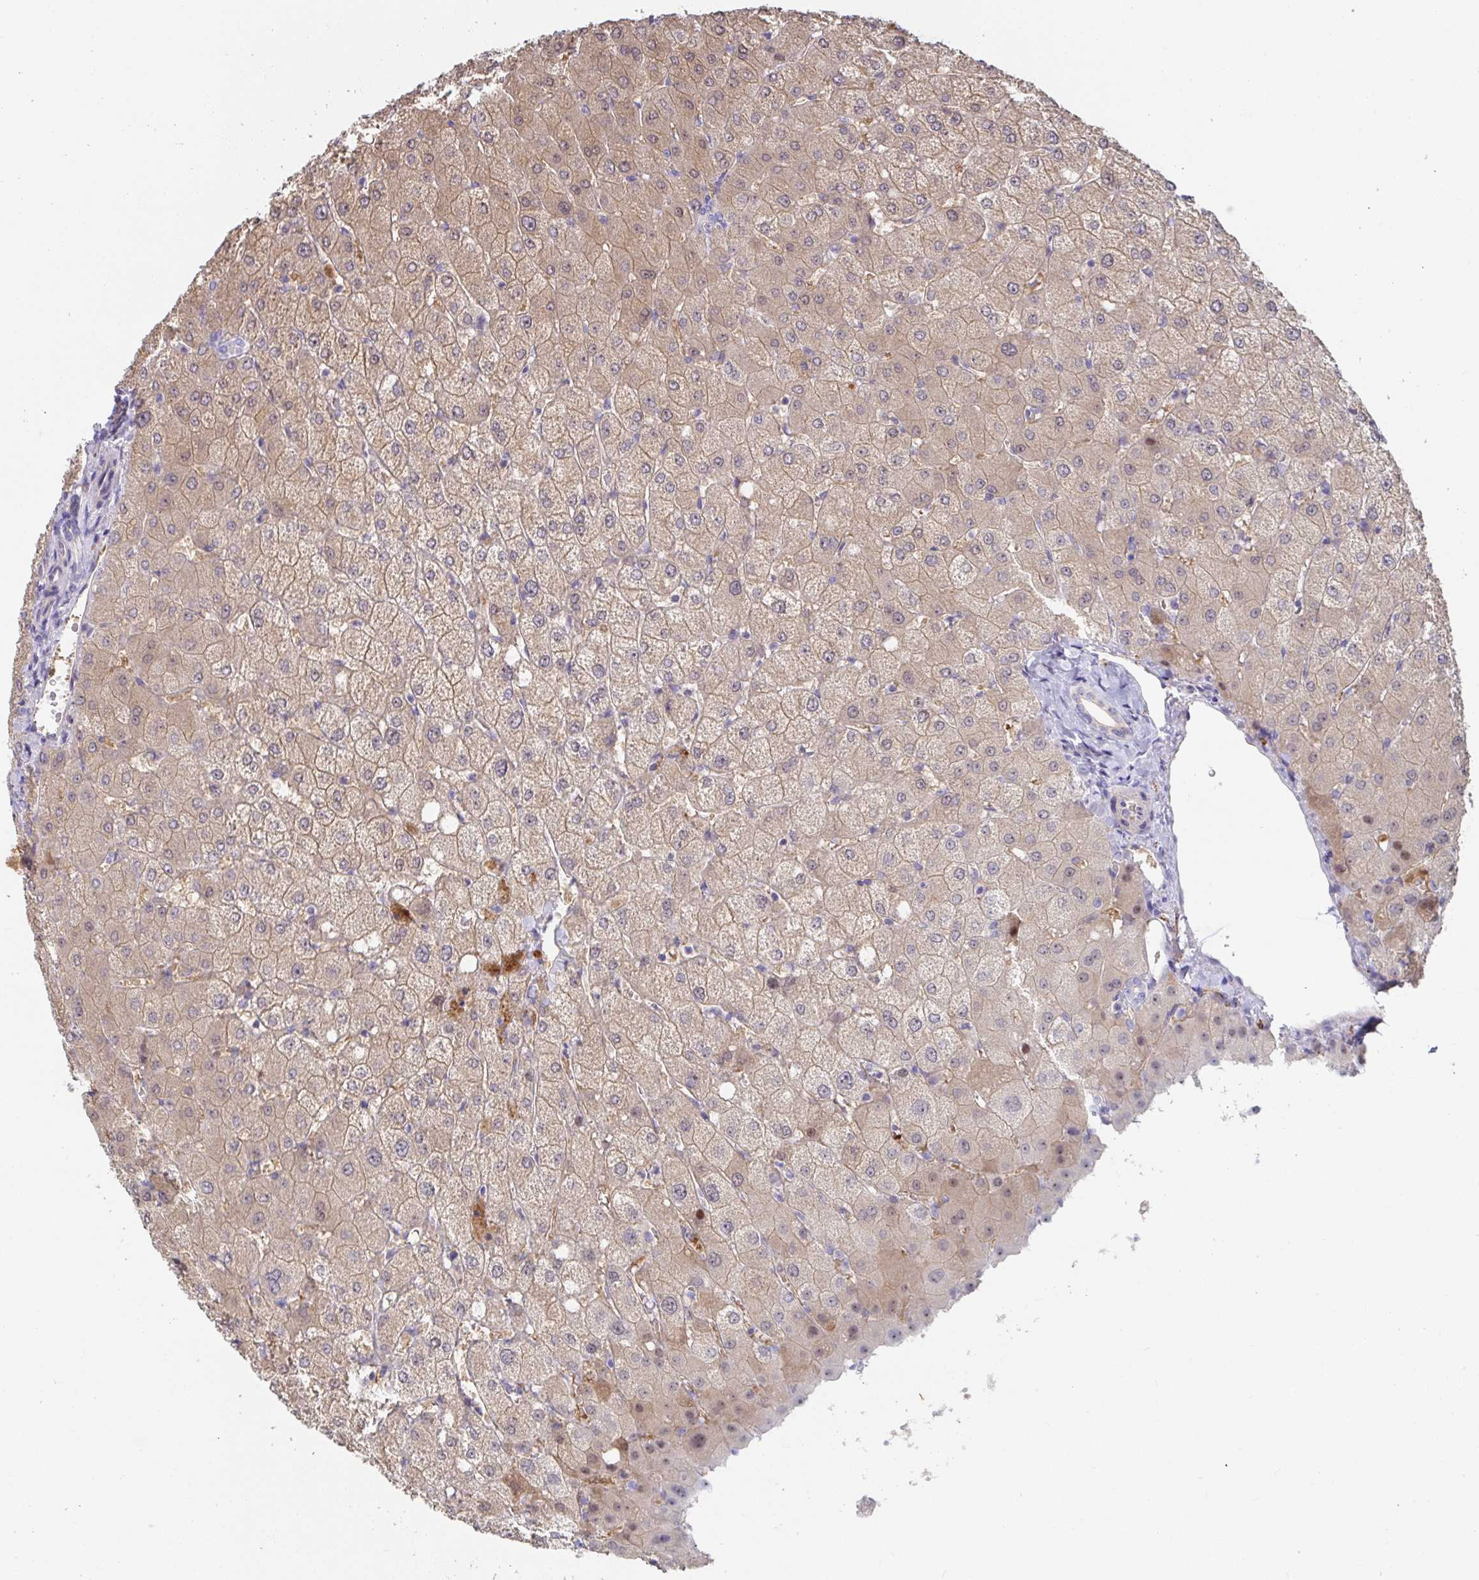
{"staining": {"intensity": "negative", "quantity": "none", "location": "none"}, "tissue": "liver", "cell_type": "Cholangiocytes", "image_type": "normal", "snomed": [{"axis": "morphology", "description": "Normal tissue, NOS"}, {"axis": "topography", "description": "Liver"}], "caption": "IHC micrograph of benign human liver stained for a protein (brown), which reveals no expression in cholangiocytes.", "gene": "ANO5", "patient": {"sex": "female", "age": 54}}